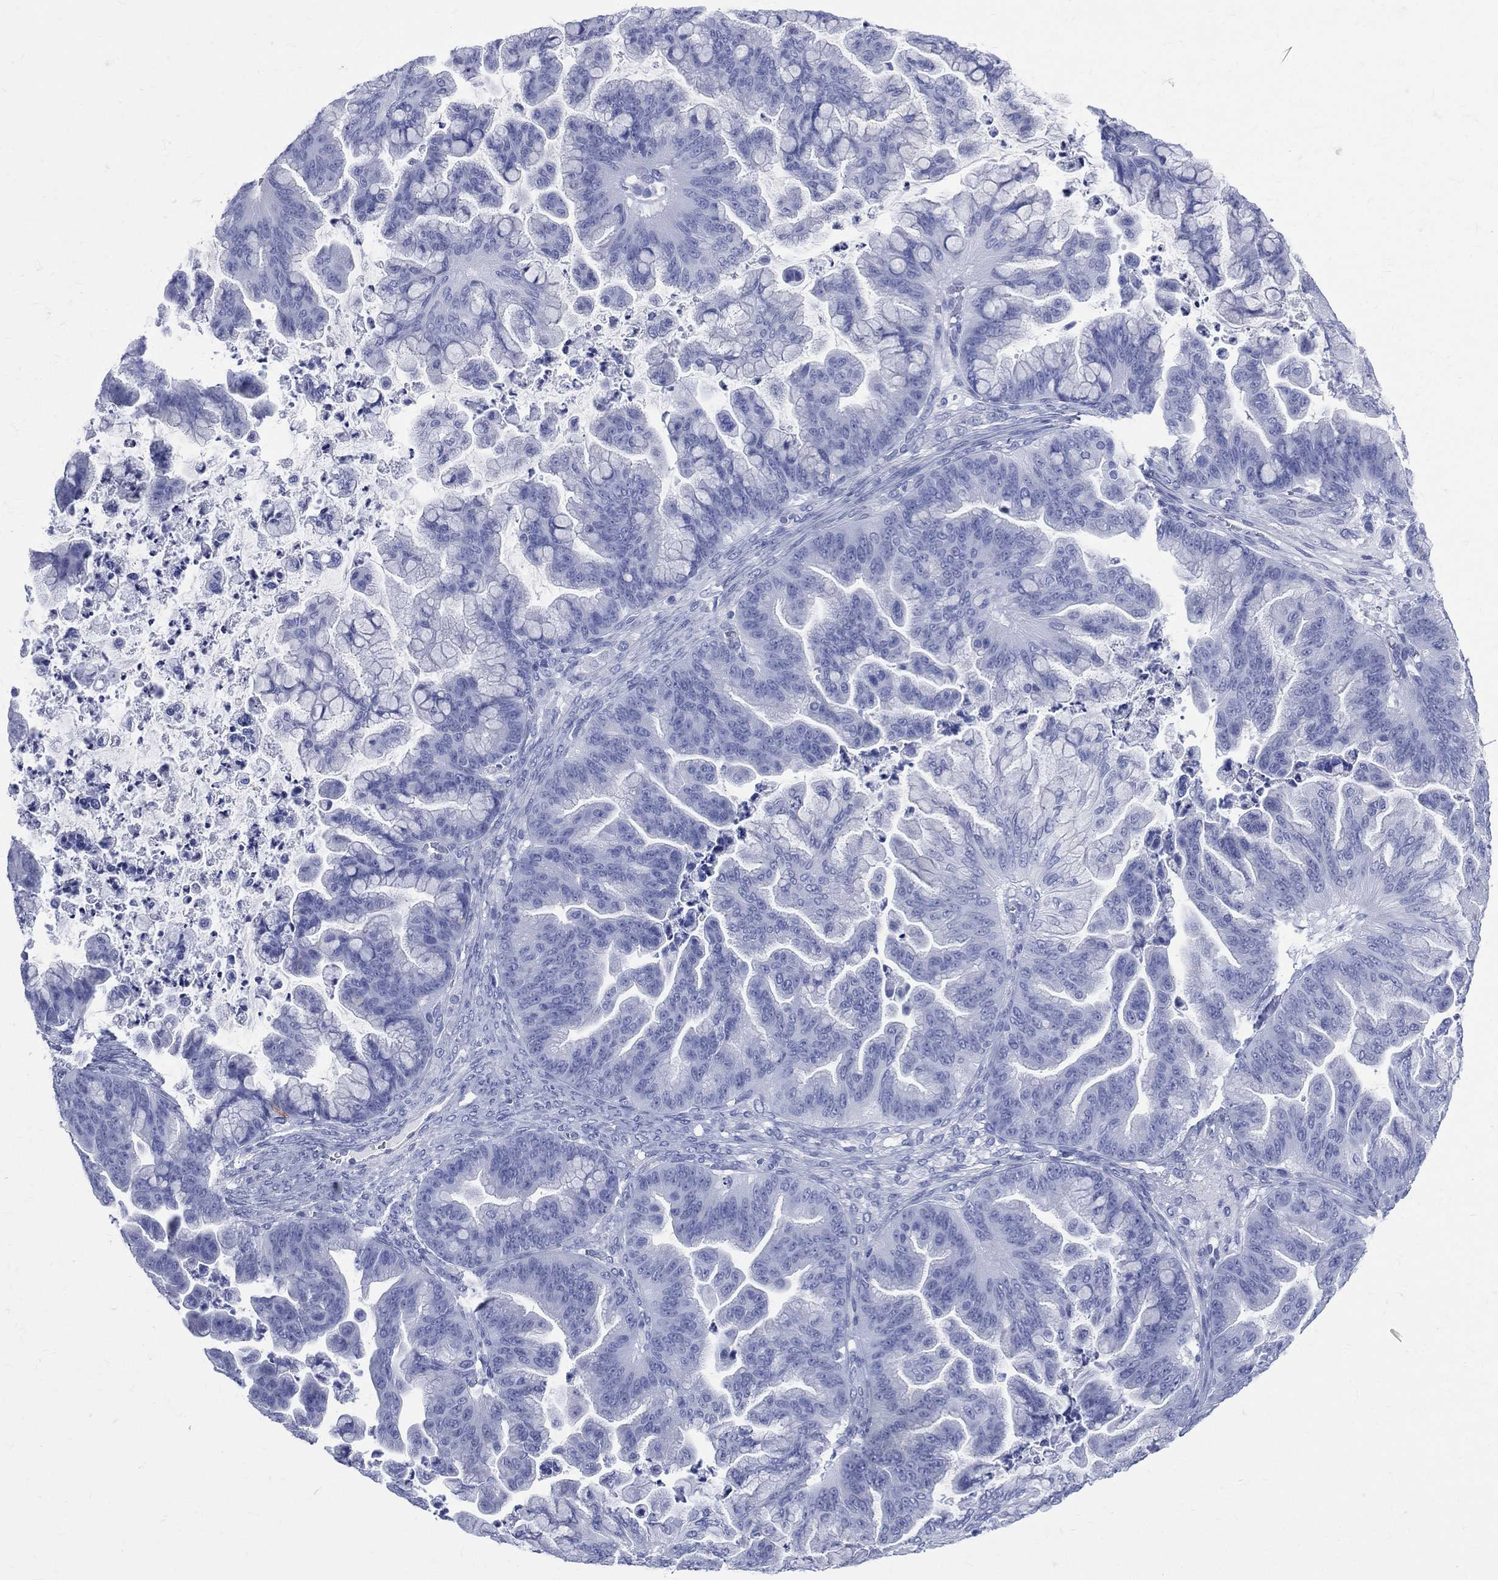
{"staining": {"intensity": "negative", "quantity": "none", "location": "none"}, "tissue": "ovarian cancer", "cell_type": "Tumor cells", "image_type": "cancer", "snomed": [{"axis": "morphology", "description": "Cystadenocarcinoma, mucinous, NOS"}, {"axis": "topography", "description": "Ovary"}], "caption": "Photomicrograph shows no protein expression in tumor cells of mucinous cystadenocarcinoma (ovarian) tissue.", "gene": "SYP", "patient": {"sex": "female", "age": 67}}